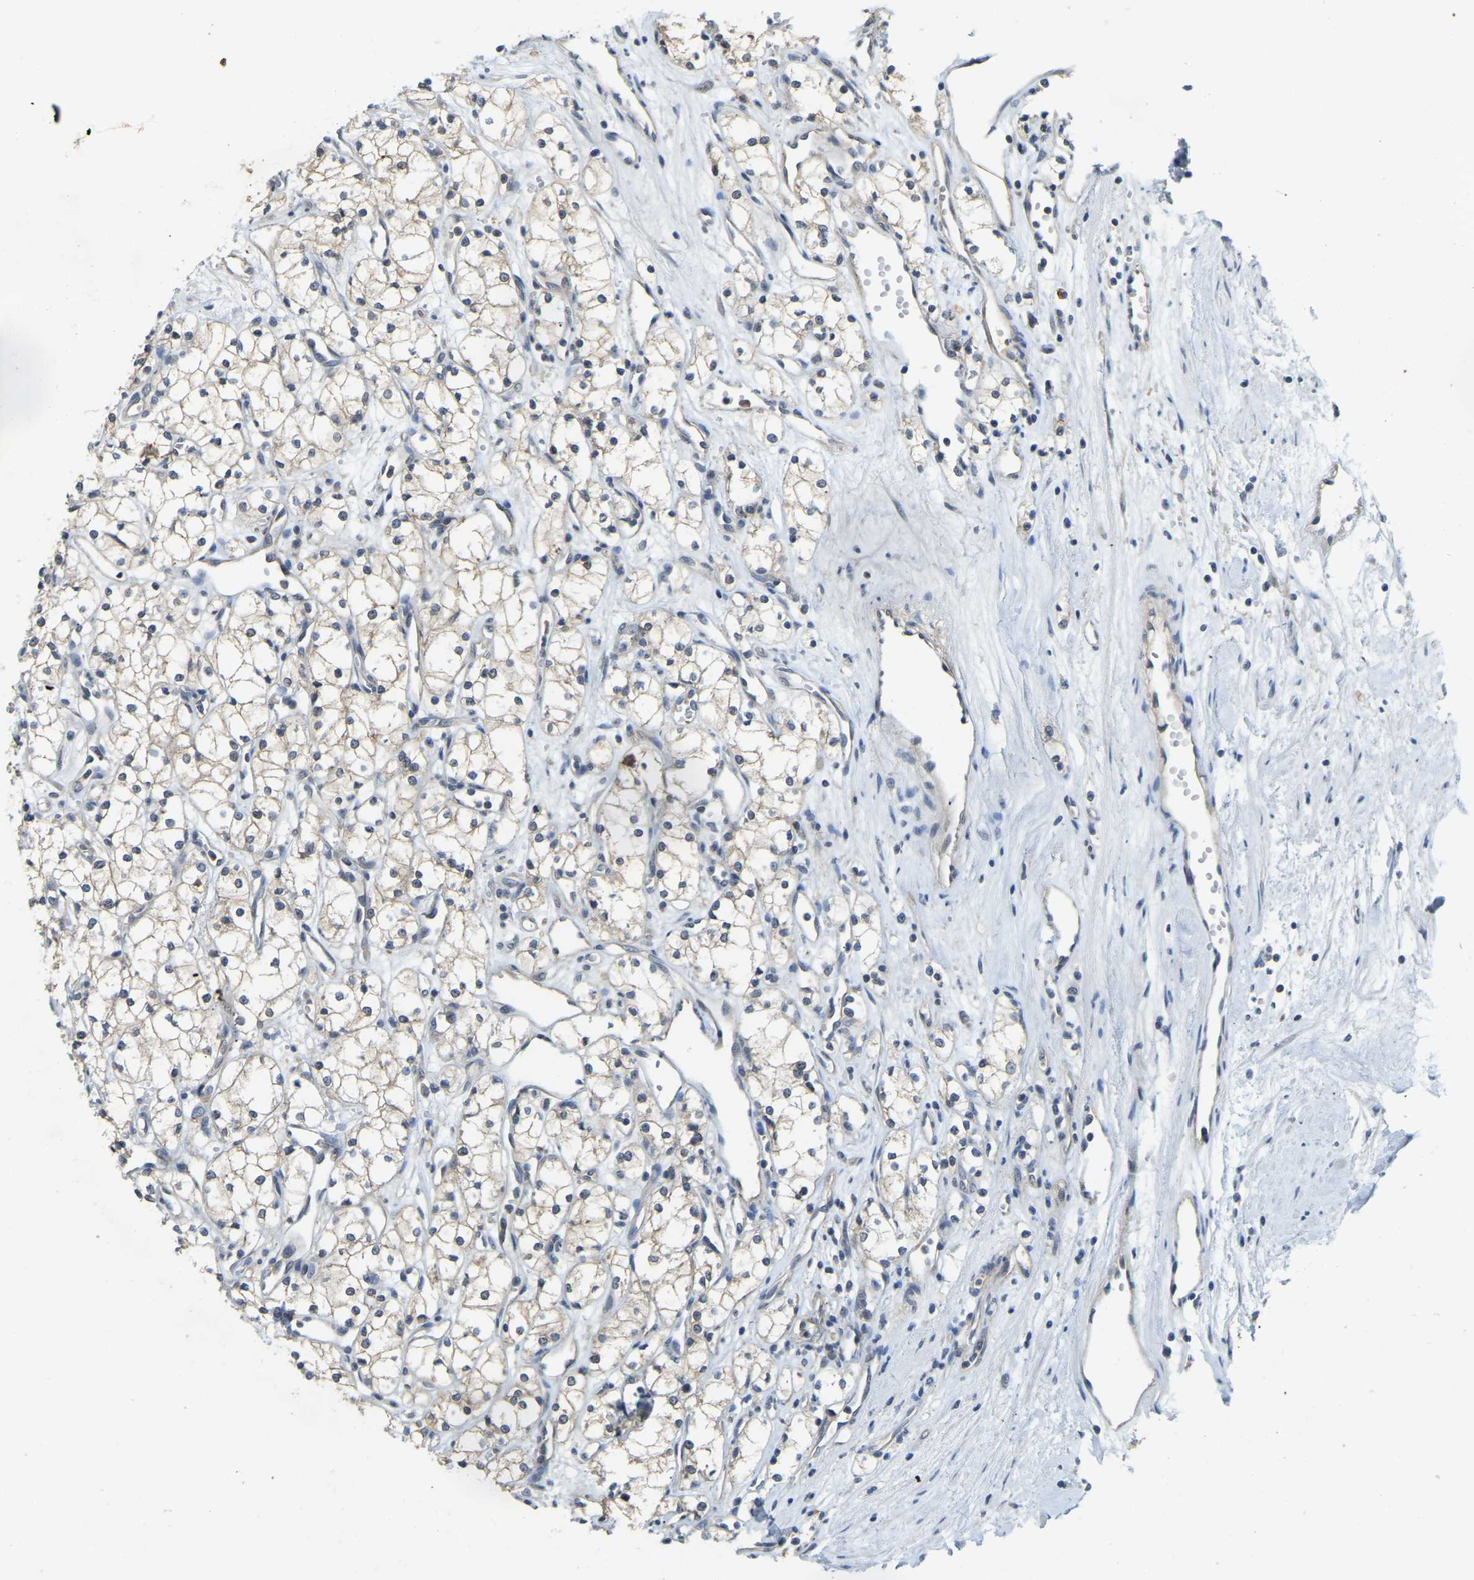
{"staining": {"intensity": "negative", "quantity": "none", "location": "none"}, "tissue": "renal cancer", "cell_type": "Tumor cells", "image_type": "cancer", "snomed": [{"axis": "morphology", "description": "Adenocarcinoma, NOS"}, {"axis": "topography", "description": "Kidney"}], "caption": "Protein analysis of adenocarcinoma (renal) shows no significant staining in tumor cells. (DAB (3,3'-diaminobenzidine) IHC with hematoxylin counter stain).", "gene": "AHNAK", "patient": {"sex": "male", "age": 59}}